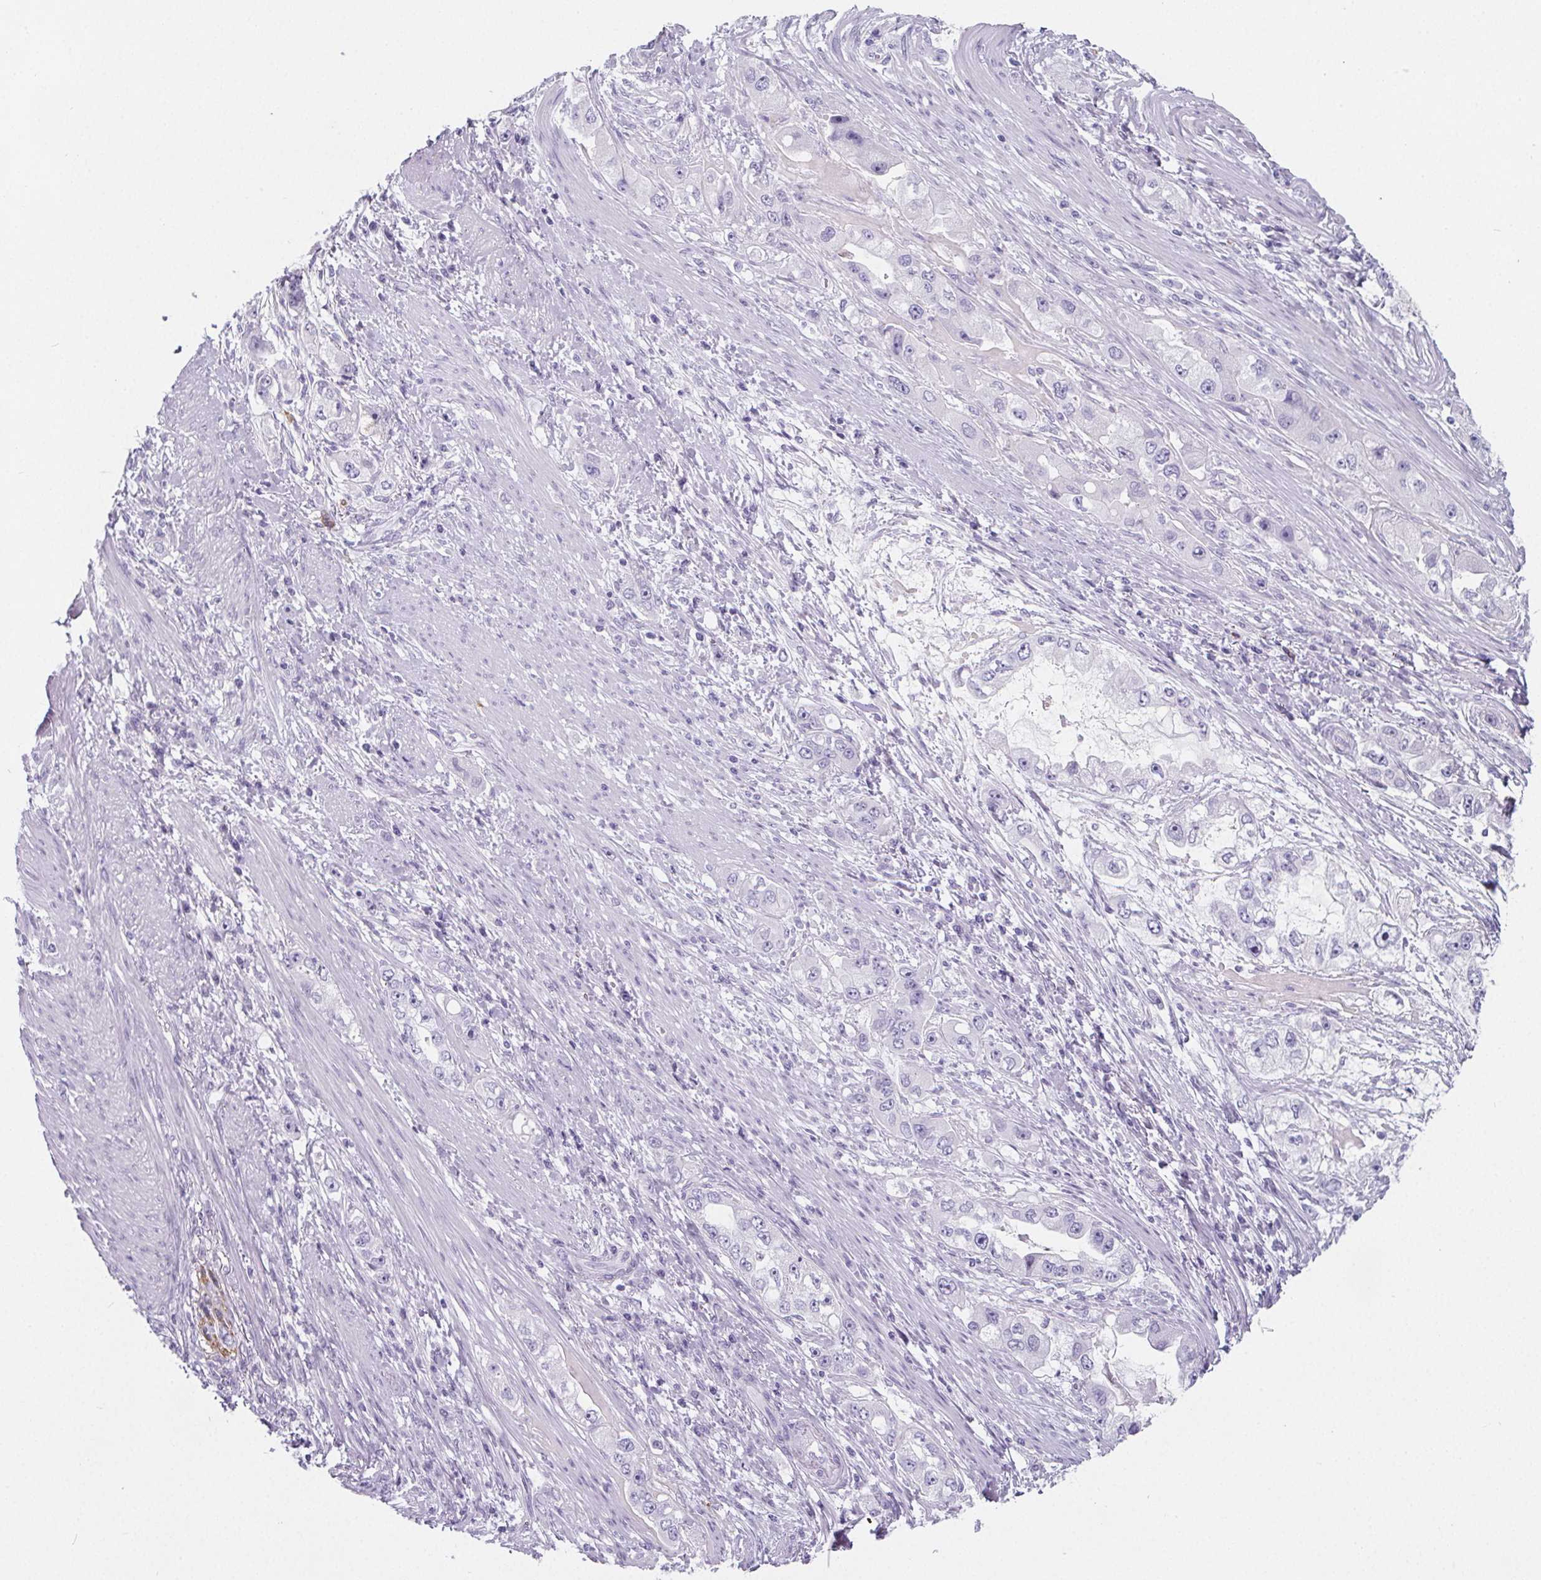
{"staining": {"intensity": "negative", "quantity": "none", "location": "none"}, "tissue": "stomach cancer", "cell_type": "Tumor cells", "image_type": "cancer", "snomed": [{"axis": "morphology", "description": "Adenocarcinoma, NOS"}, {"axis": "topography", "description": "Stomach, lower"}], "caption": "High magnification brightfield microscopy of stomach cancer (adenocarcinoma) stained with DAB (brown) and counterstained with hematoxylin (blue): tumor cells show no significant positivity.", "gene": "ADRB1", "patient": {"sex": "female", "age": 93}}